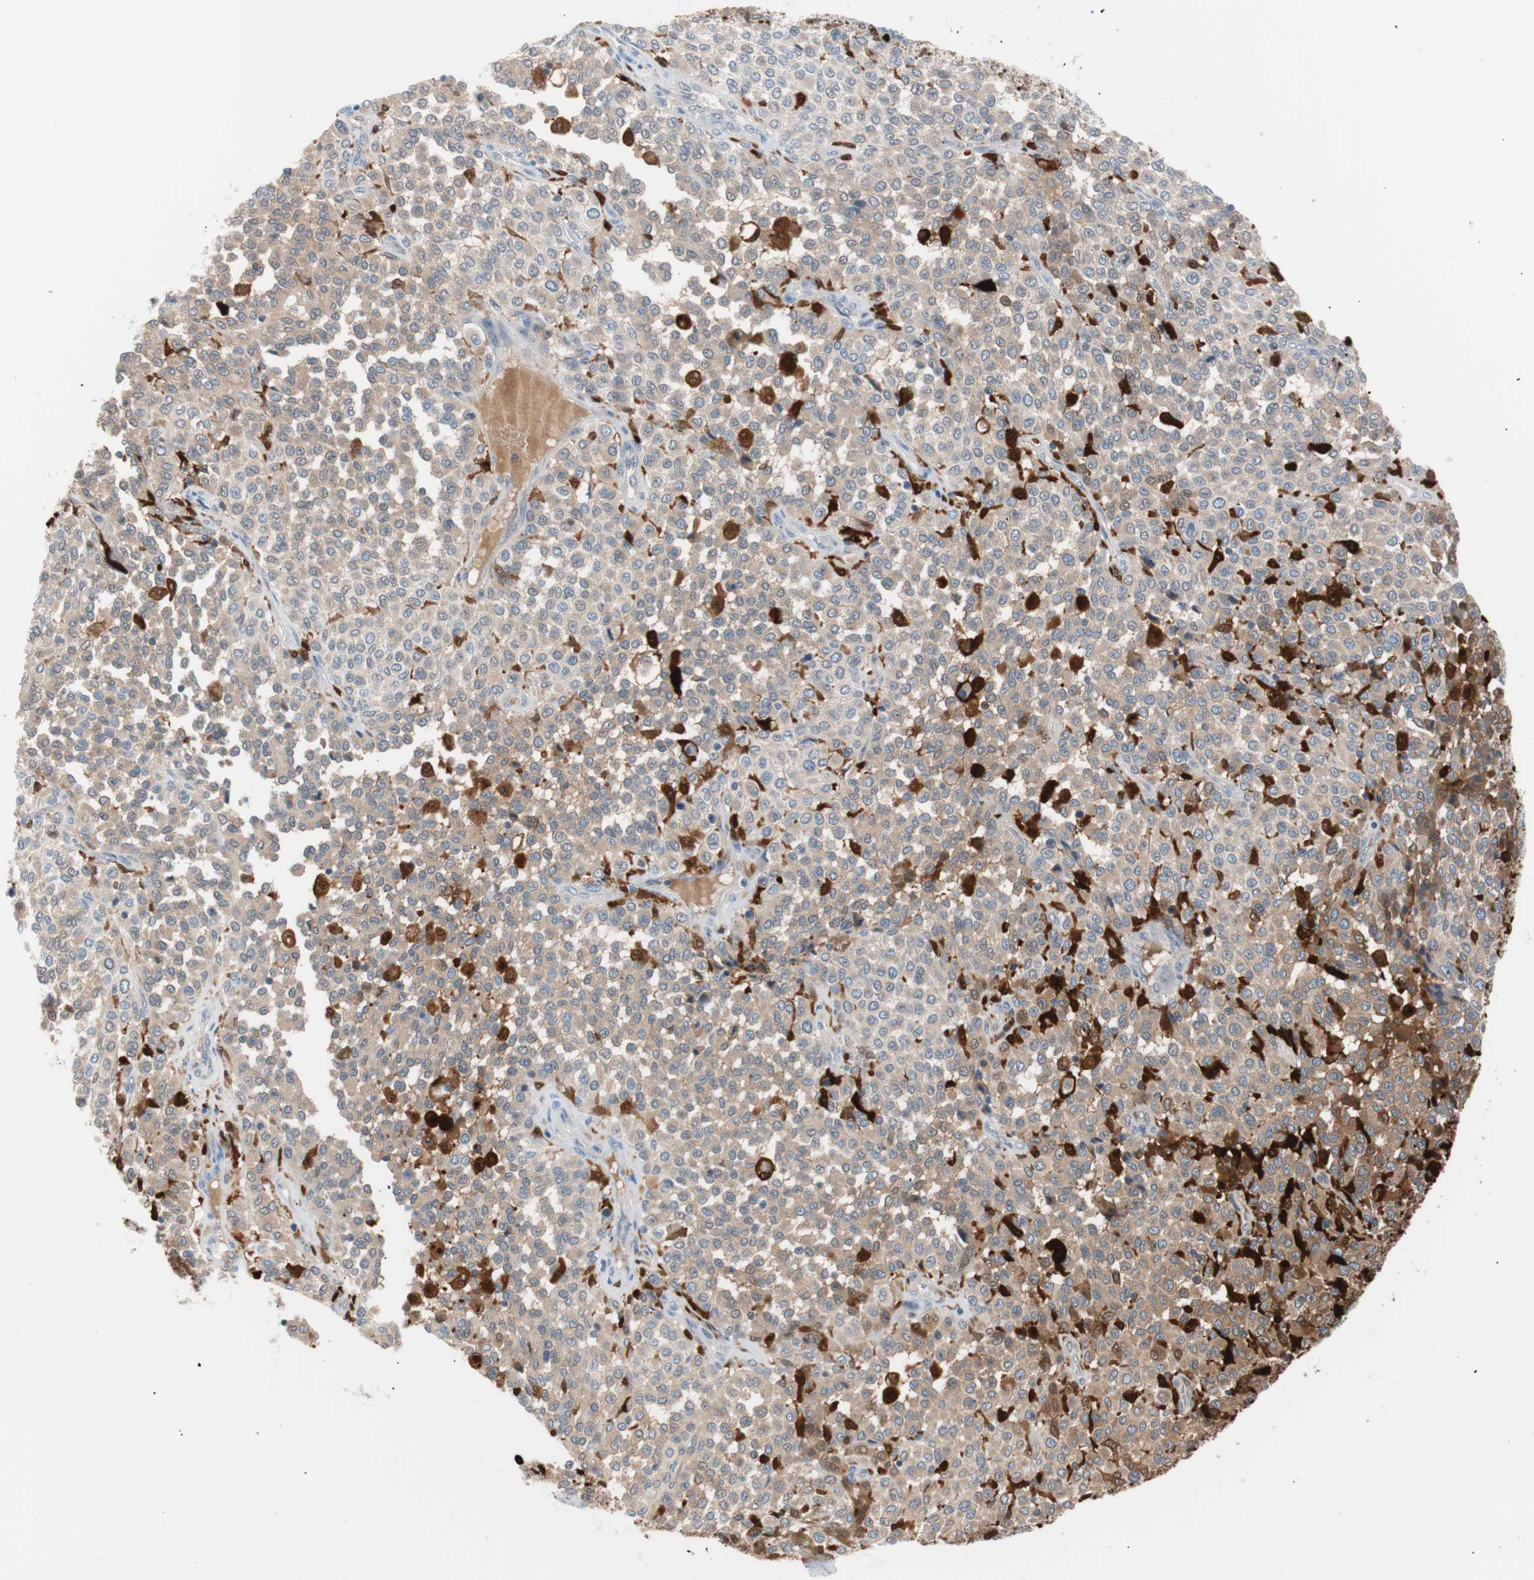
{"staining": {"intensity": "moderate", "quantity": ">75%", "location": "cytoplasmic/membranous"}, "tissue": "melanoma", "cell_type": "Tumor cells", "image_type": "cancer", "snomed": [{"axis": "morphology", "description": "Malignant melanoma, Metastatic site"}, {"axis": "topography", "description": "Pancreas"}], "caption": "The photomicrograph shows staining of melanoma, revealing moderate cytoplasmic/membranous protein positivity (brown color) within tumor cells.", "gene": "IL18", "patient": {"sex": "female", "age": 30}}